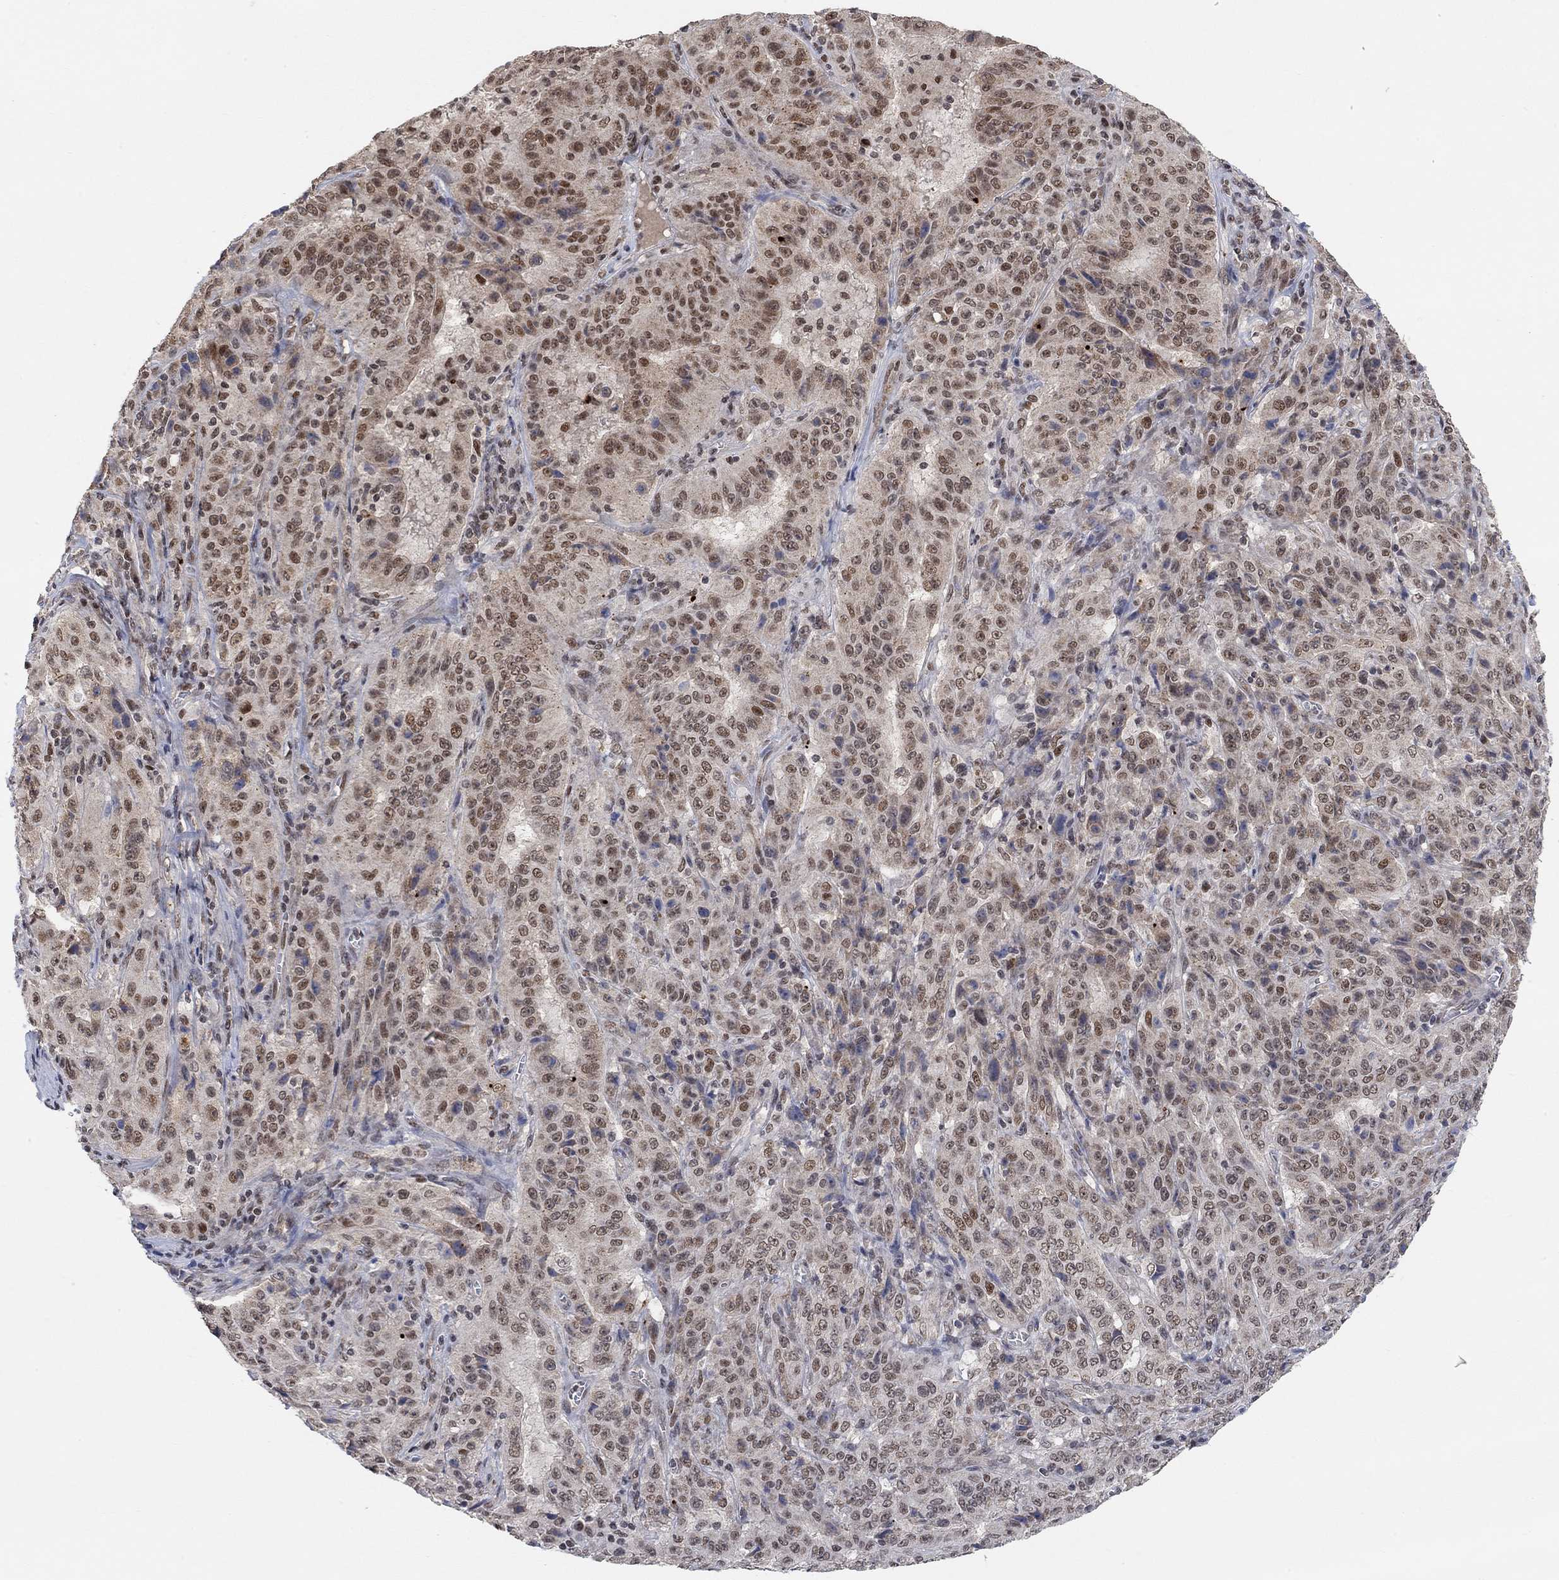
{"staining": {"intensity": "moderate", "quantity": ">75%", "location": "nuclear"}, "tissue": "pancreatic cancer", "cell_type": "Tumor cells", "image_type": "cancer", "snomed": [{"axis": "morphology", "description": "Adenocarcinoma, NOS"}, {"axis": "topography", "description": "Pancreas"}], "caption": "Immunohistochemical staining of adenocarcinoma (pancreatic) displays moderate nuclear protein expression in approximately >75% of tumor cells.", "gene": "THAP8", "patient": {"sex": "male", "age": 63}}